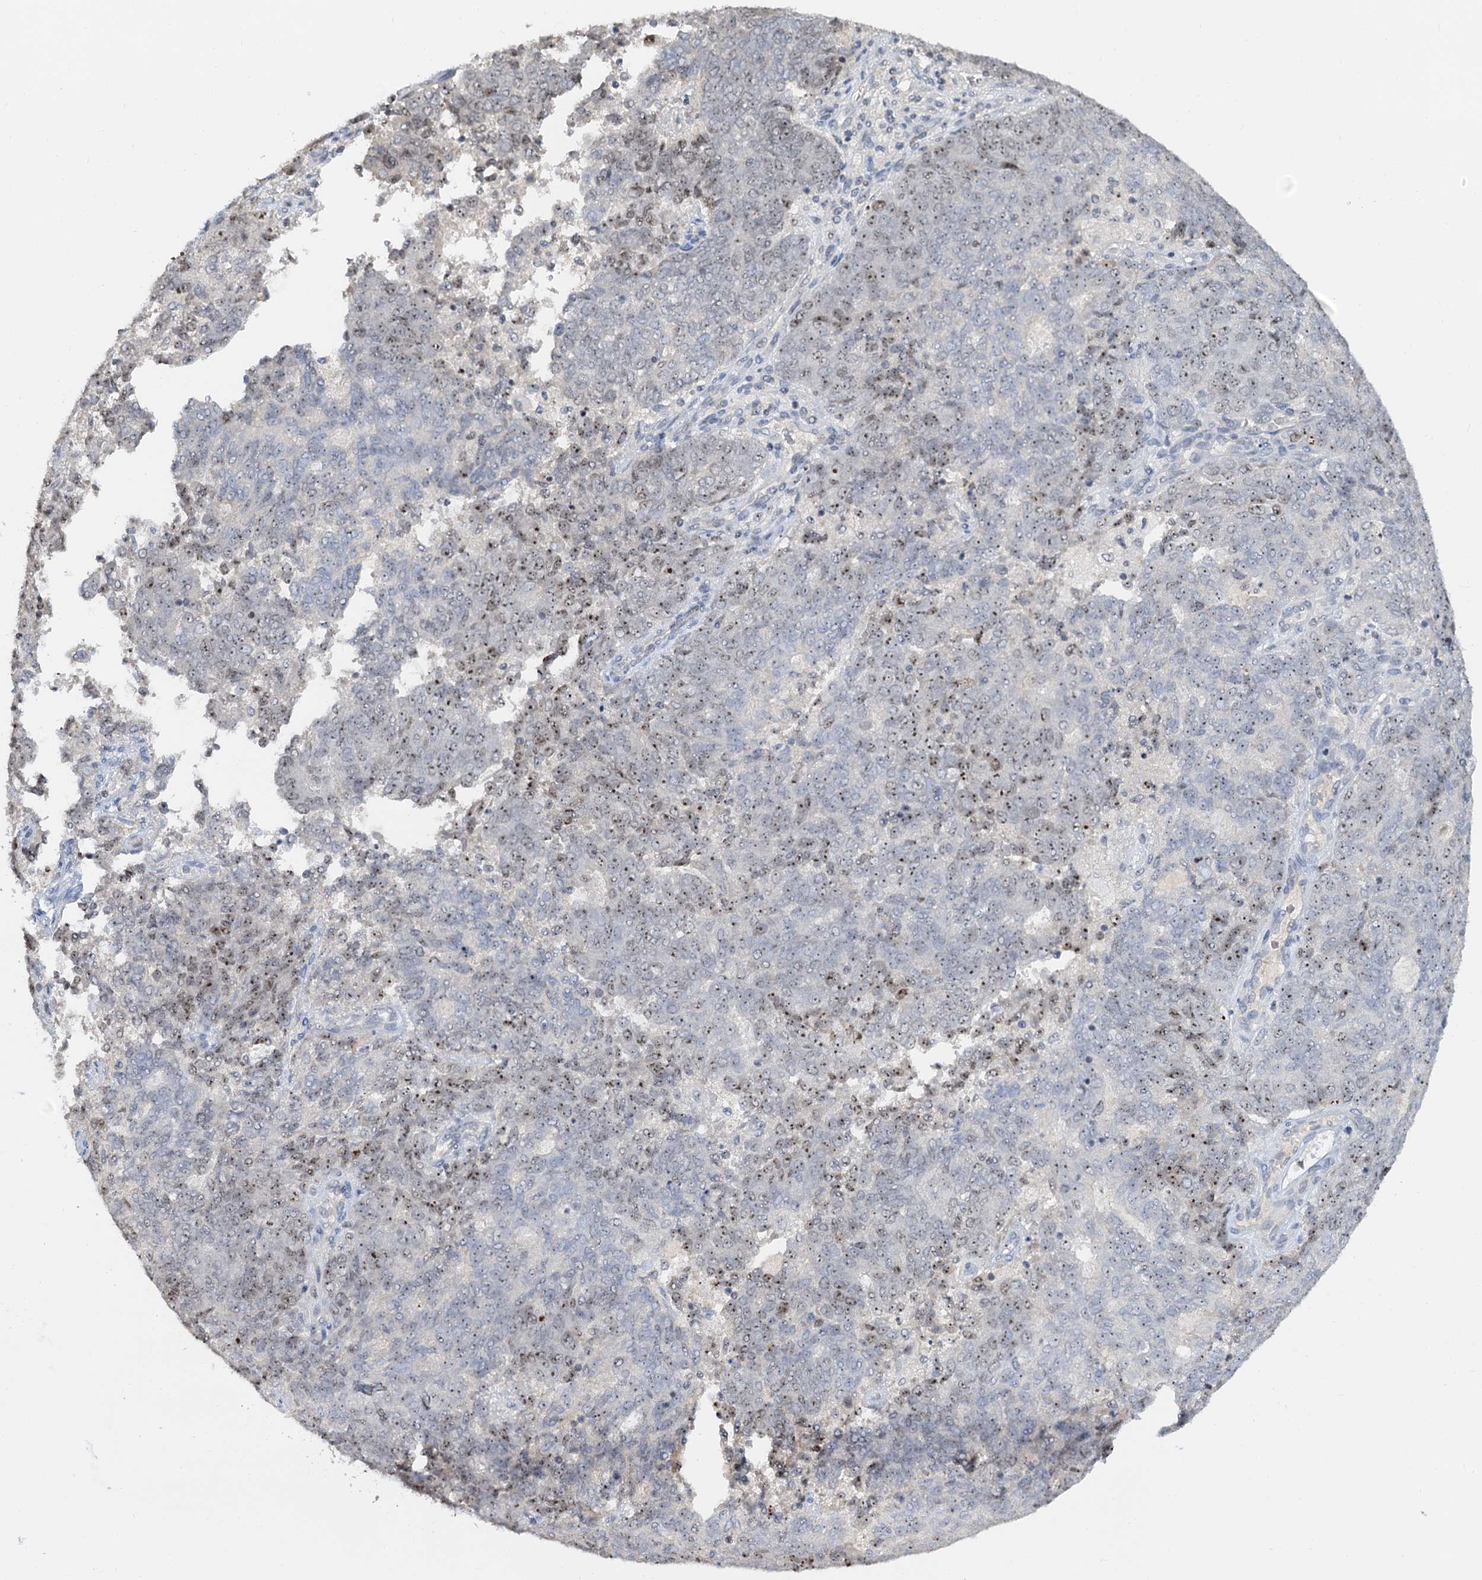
{"staining": {"intensity": "weak", "quantity": "25%-75%", "location": "nuclear"}, "tissue": "endometrial cancer", "cell_type": "Tumor cells", "image_type": "cancer", "snomed": [{"axis": "morphology", "description": "Adenocarcinoma, NOS"}, {"axis": "topography", "description": "Endometrium"}], "caption": "Immunohistochemical staining of endometrial cancer (adenocarcinoma) demonstrates weak nuclear protein staining in approximately 25%-75% of tumor cells. (DAB (3,3'-diaminobenzidine) IHC with brightfield microscopy, high magnification).", "gene": "NOP2", "patient": {"sex": "female", "age": 80}}